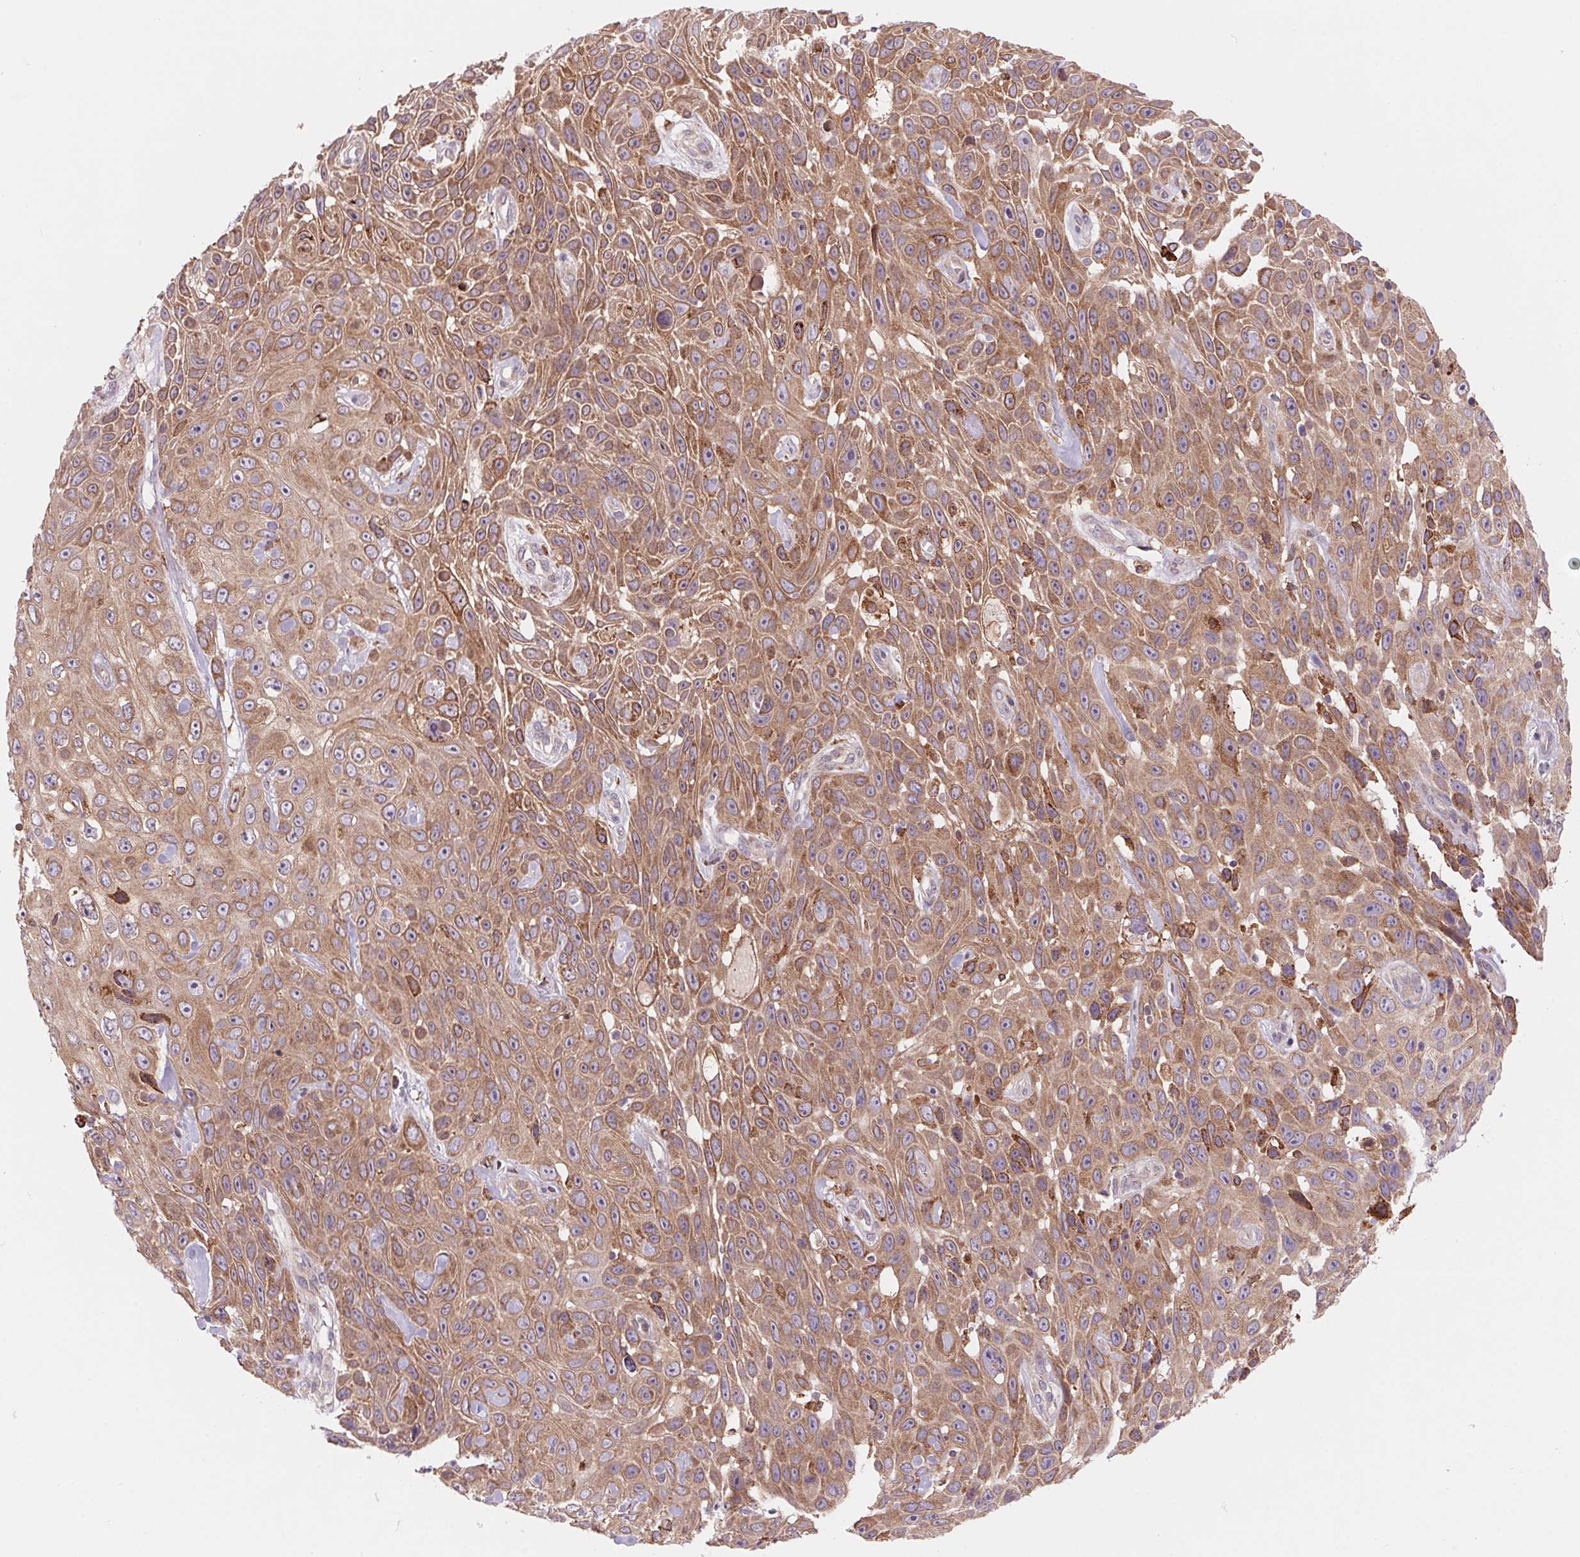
{"staining": {"intensity": "moderate", "quantity": ">75%", "location": "cytoplasmic/membranous"}, "tissue": "skin cancer", "cell_type": "Tumor cells", "image_type": "cancer", "snomed": [{"axis": "morphology", "description": "Squamous cell carcinoma, NOS"}, {"axis": "topography", "description": "Skin"}], "caption": "This micrograph demonstrates squamous cell carcinoma (skin) stained with immunohistochemistry to label a protein in brown. The cytoplasmic/membranous of tumor cells show moderate positivity for the protein. Nuclei are counter-stained blue.", "gene": "KLHL20", "patient": {"sex": "male", "age": 82}}